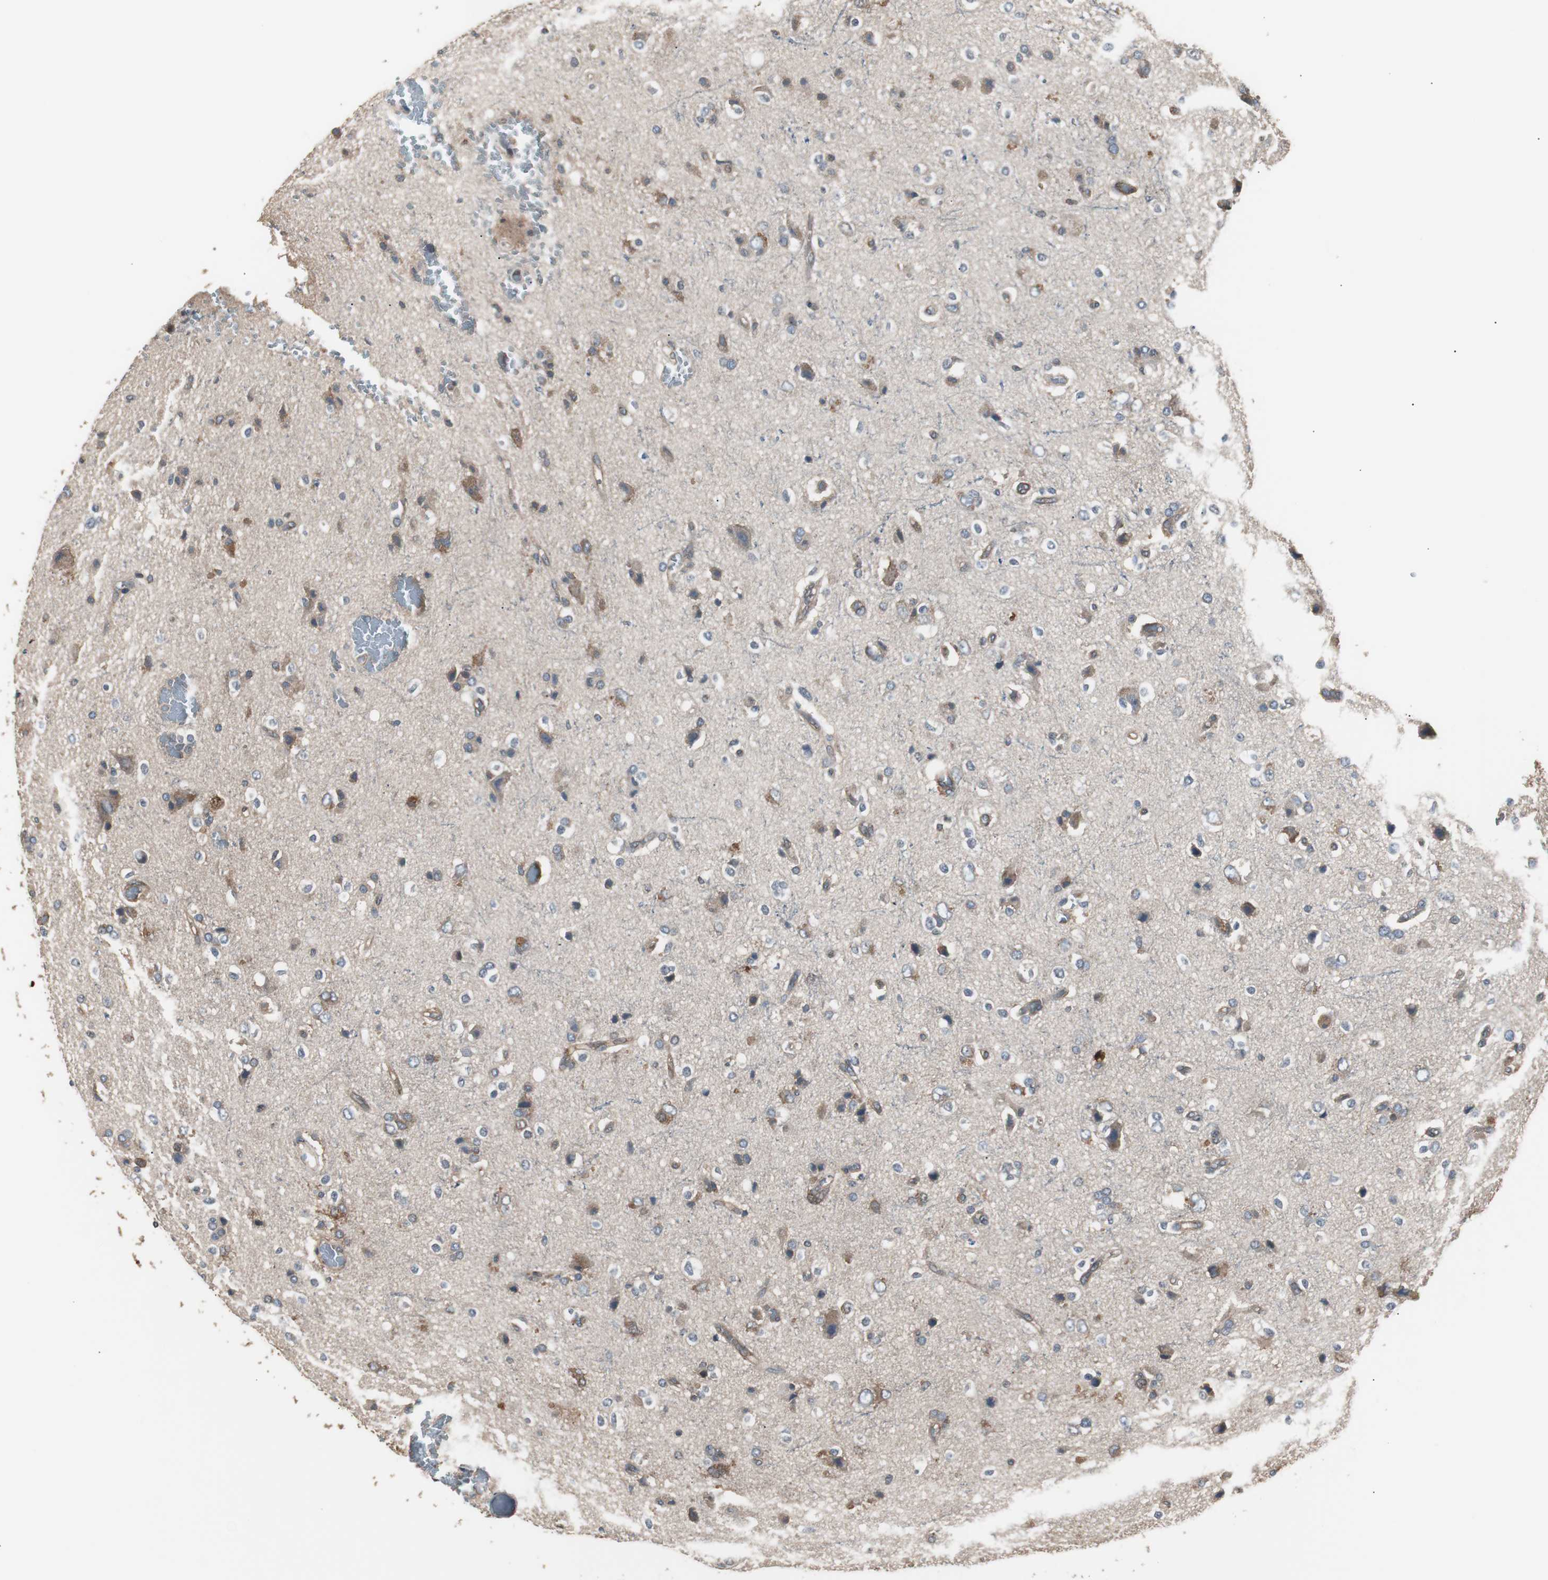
{"staining": {"intensity": "moderate", "quantity": "<25%", "location": "cytoplasmic/membranous"}, "tissue": "glioma", "cell_type": "Tumor cells", "image_type": "cancer", "snomed": [{"axis": "morphology", "description": "Glioma, malignant, High grade"}, {"axis": "topography", "description": "Brain"}], "caption": "Immunohistochemistry (DAB (3,3'-diaminobenzidine)) staining of human malignant glioma (high-grade) exhibits moderate cytoplasmic/membranous protein expression in about <25% of tumor cells.", "gene": "CAPNS1", "patient": {"sex": "male", "age": 47}}